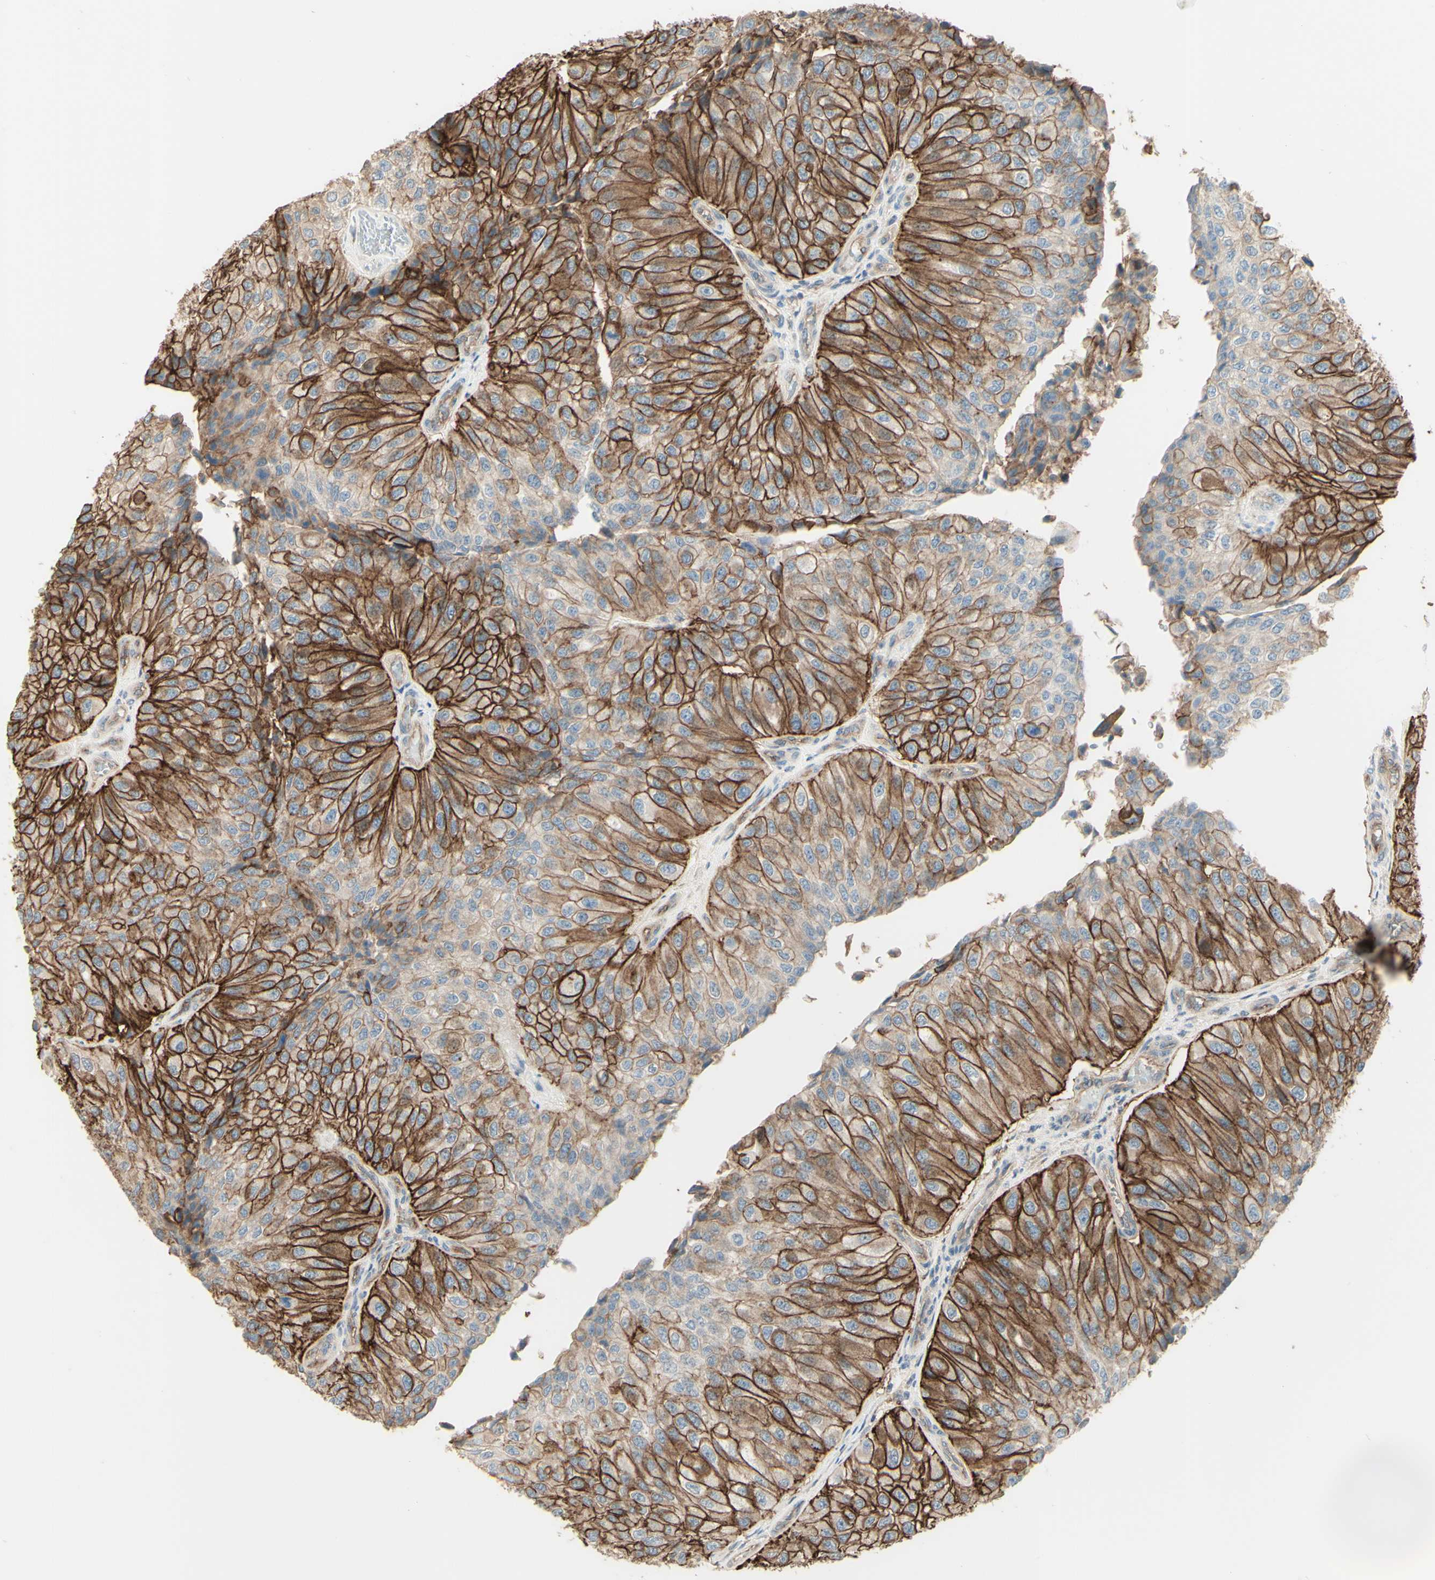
{"staining": {"intensity": "moderate", "quantity": ">75%", "location": "cytoplasmic/membranous"}, "tissue": "urothelial cancer", "cell_type": "Tumor cells", "image_type": "cancer", "snomed": [{"axis": "morphology", "description": "Urothelial carcinoma, High grade"}, {"axis": "topography", "description": "Kidney"}, {"axis": "topography", "description": "Urinary bladder"}], "caption": "Immunohistochemistry histopathology image of human urothelial carcinoma (high-grade) stained for a protein (brown), which exhibits medium levels of moderate cytoplasmic/membranous positivity in about >75% of tumor cells.", "gene": "RNF149", "patient": {"sex": "male", "age": 77}}